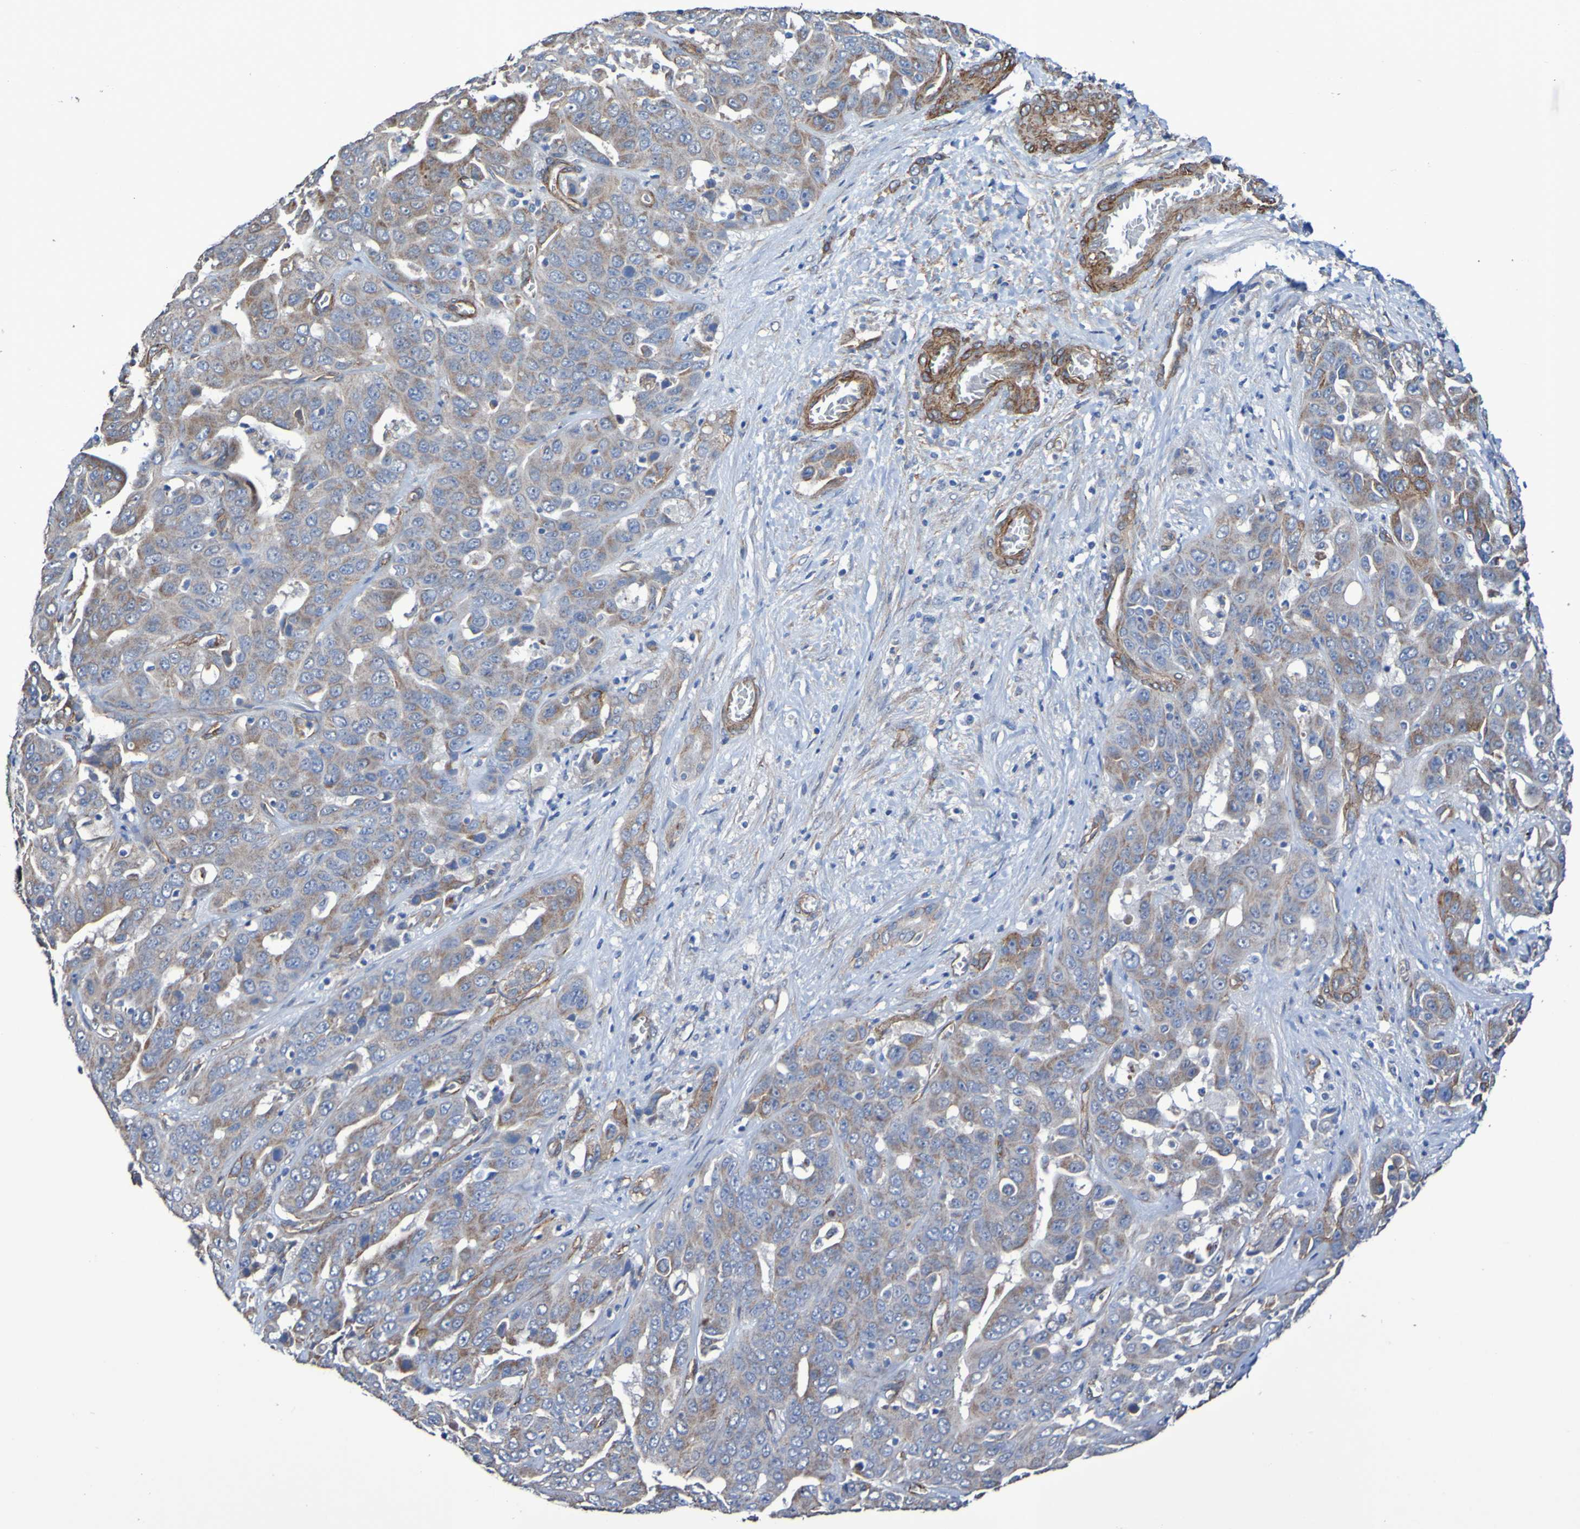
{"staining": {"intensity": "weak", "quantity": ">75%", "location": "cytoplasmic/membranous"}, "tissue": "liver cancer", "cell_type": "Tumor cells", "image_type": "cancer", "snomed": [{"axis": "morphology", "description": "Cholangiocarcinoma"}, {"axis": "topography", "description": "Liver"}], "caption": "A micrograph of cholangiocarcinoma (liver) stained for a protein reveals weak cytoplasmic/membranous brown staining in tumor cells. The staining is performed using DAB (3,3'-diaminobenzidine) brown chromogen to label protein expression. The nuclei are counter-stained blue using hematoxylin.", "gene": "ELMOD3", "patient": {"sex": "female", "age": 52}}